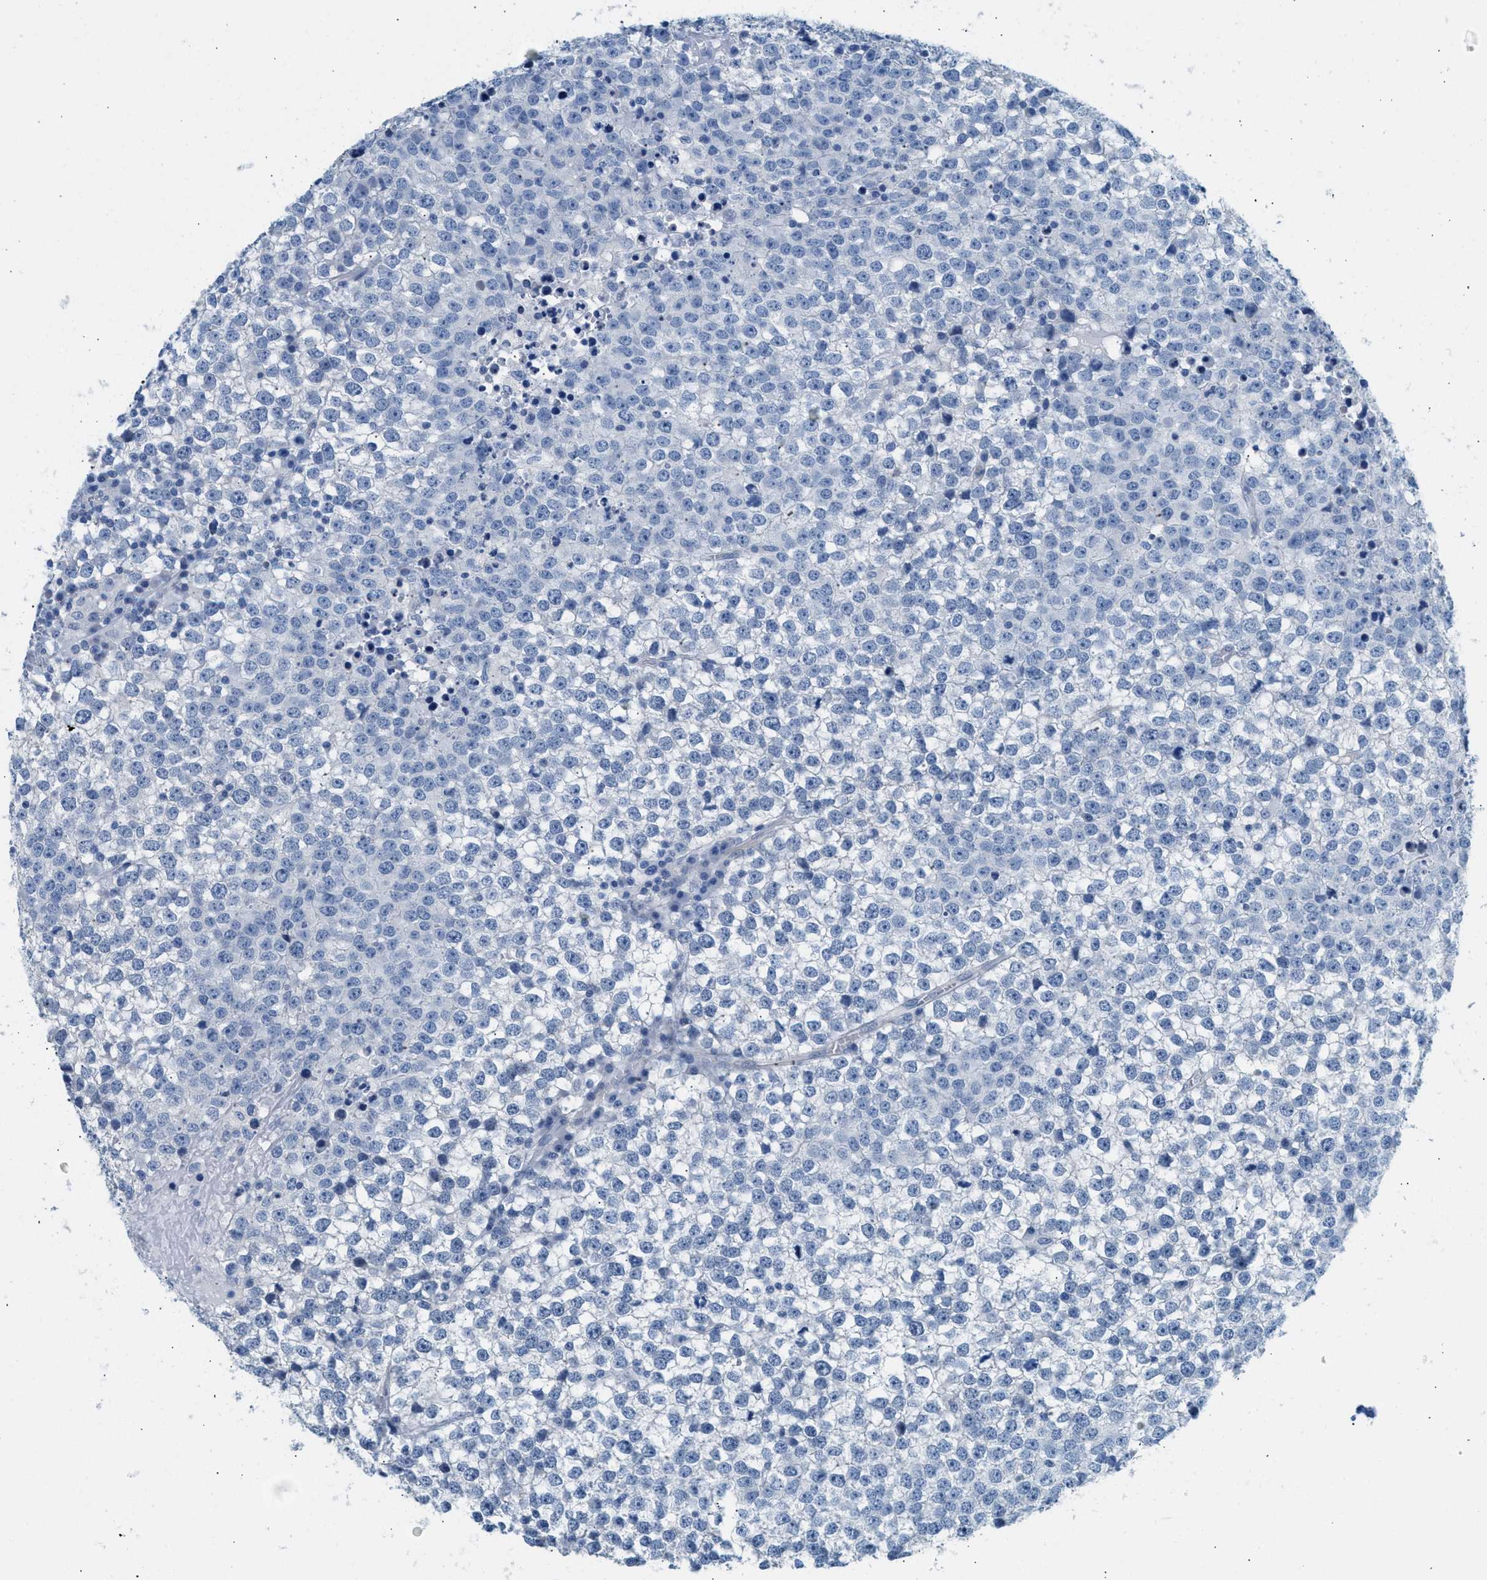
{"staining": {"intensity": "negative", "quantity": "none", "location": "none"}, "tissue": "testis cancer", "cell_type": "Tumor cells", "image_type": "cancer", "snomed": [{"axis": "morphology", "description": "Seminoma, NOS"}, {"axis": "topography", "description": "Testis"}], "caption": "This is a histopathology image of immunohistochemistry (IHC) staining of testis seminoma, which shows no expression in tumor cells.", "gene": "SPAM1", "patient": {"sex": "male", "age": 65}}